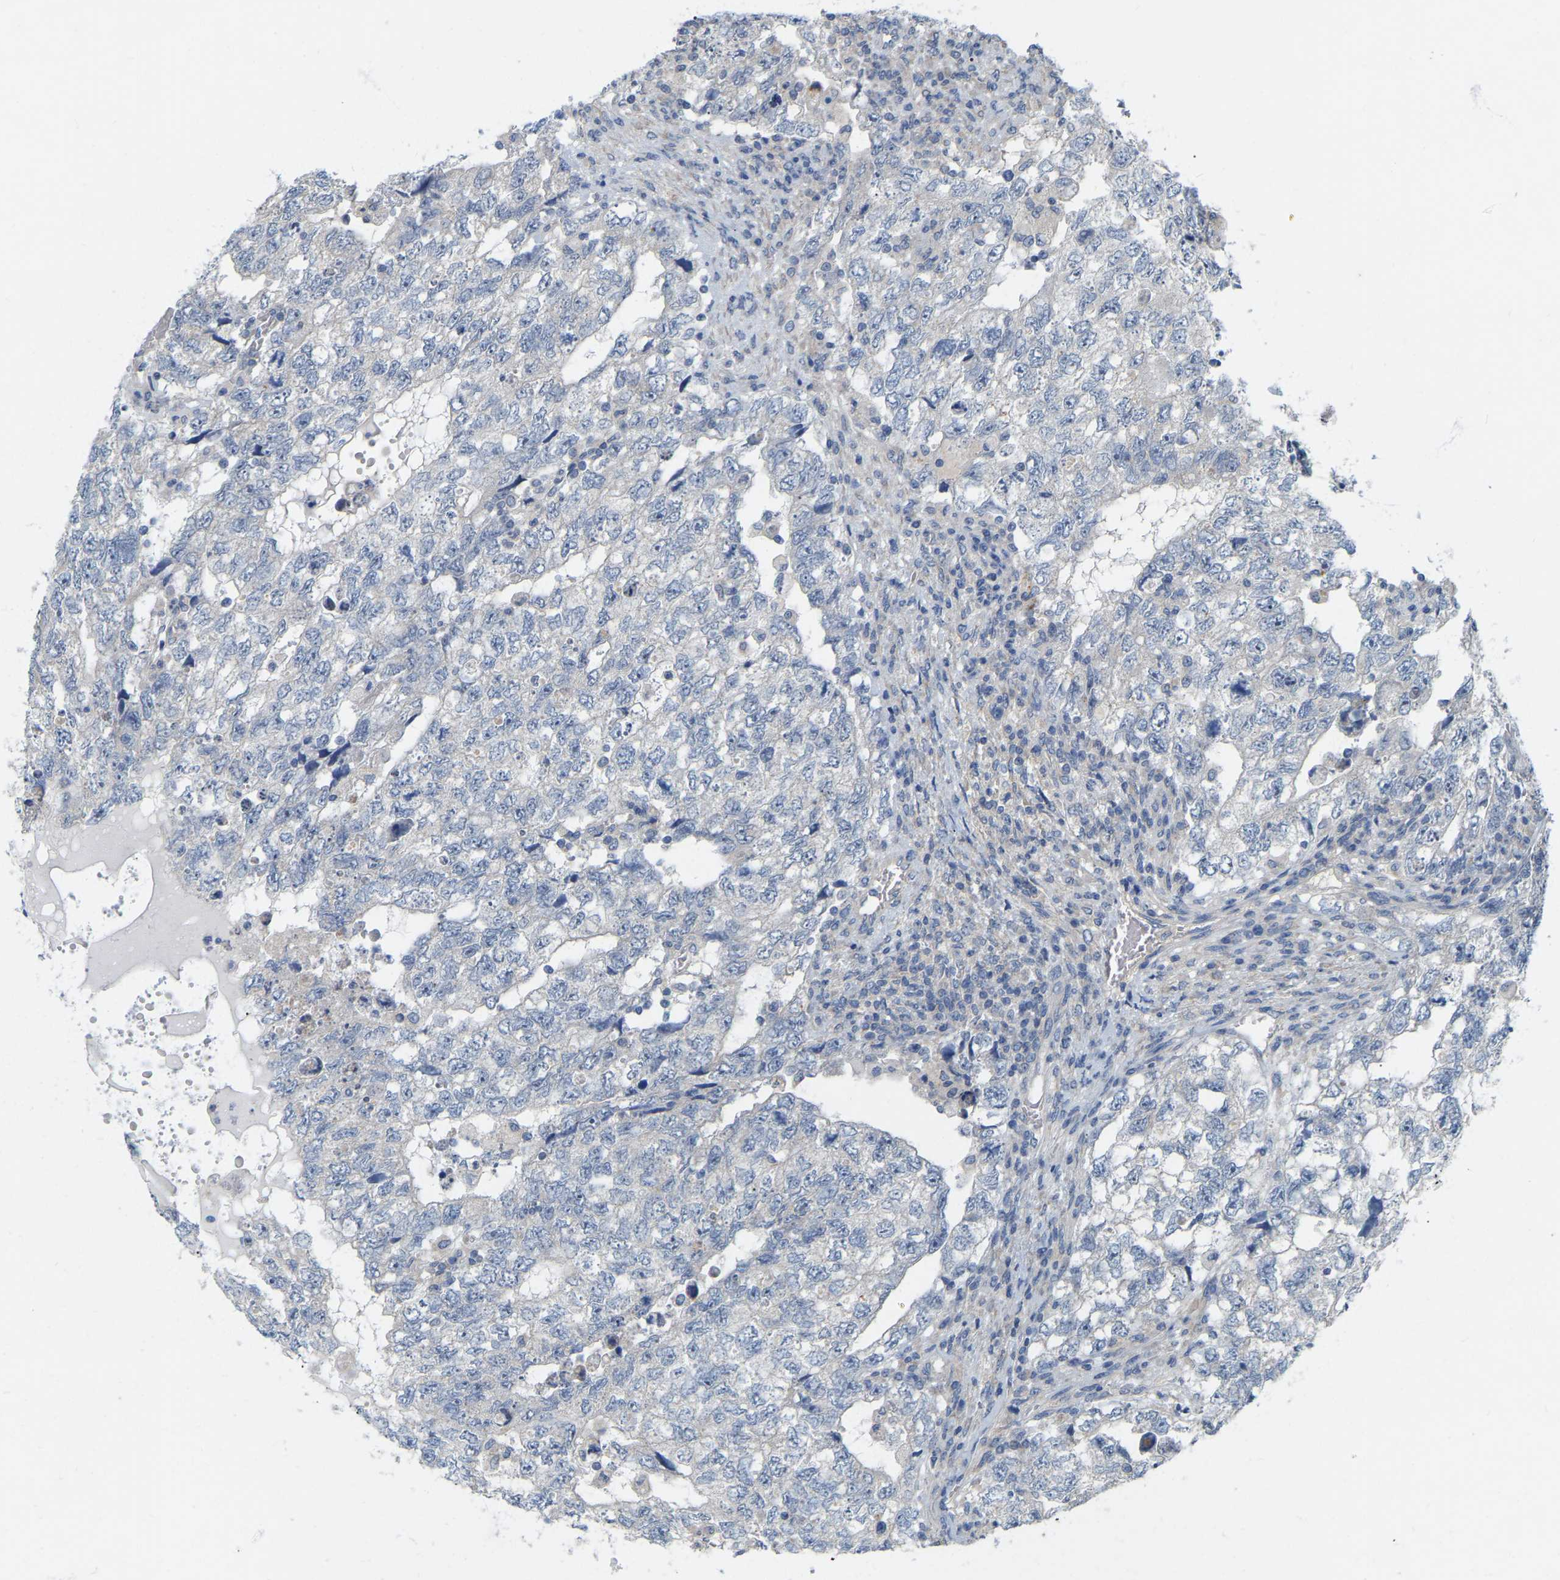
{"staining": {"intensity": "negative", "quantity": "none", "location": "none"}, "tissue": "testis cancer", "cell_type": "Tumor cells", "image_type": "cancer", "snomed": [{"axis": "morphology", "description": "Carcinoma, Embryonal, NOS"}, {"axis": "topography", "description": "Testis"}], "caption": "This is an immunohistochemistry micrograph of human testis cancer (embryonal carcinoma). There is no staining in tumor cells.", "gene": "WIPI2", "patient": {"sex": "male", "age": 36}}